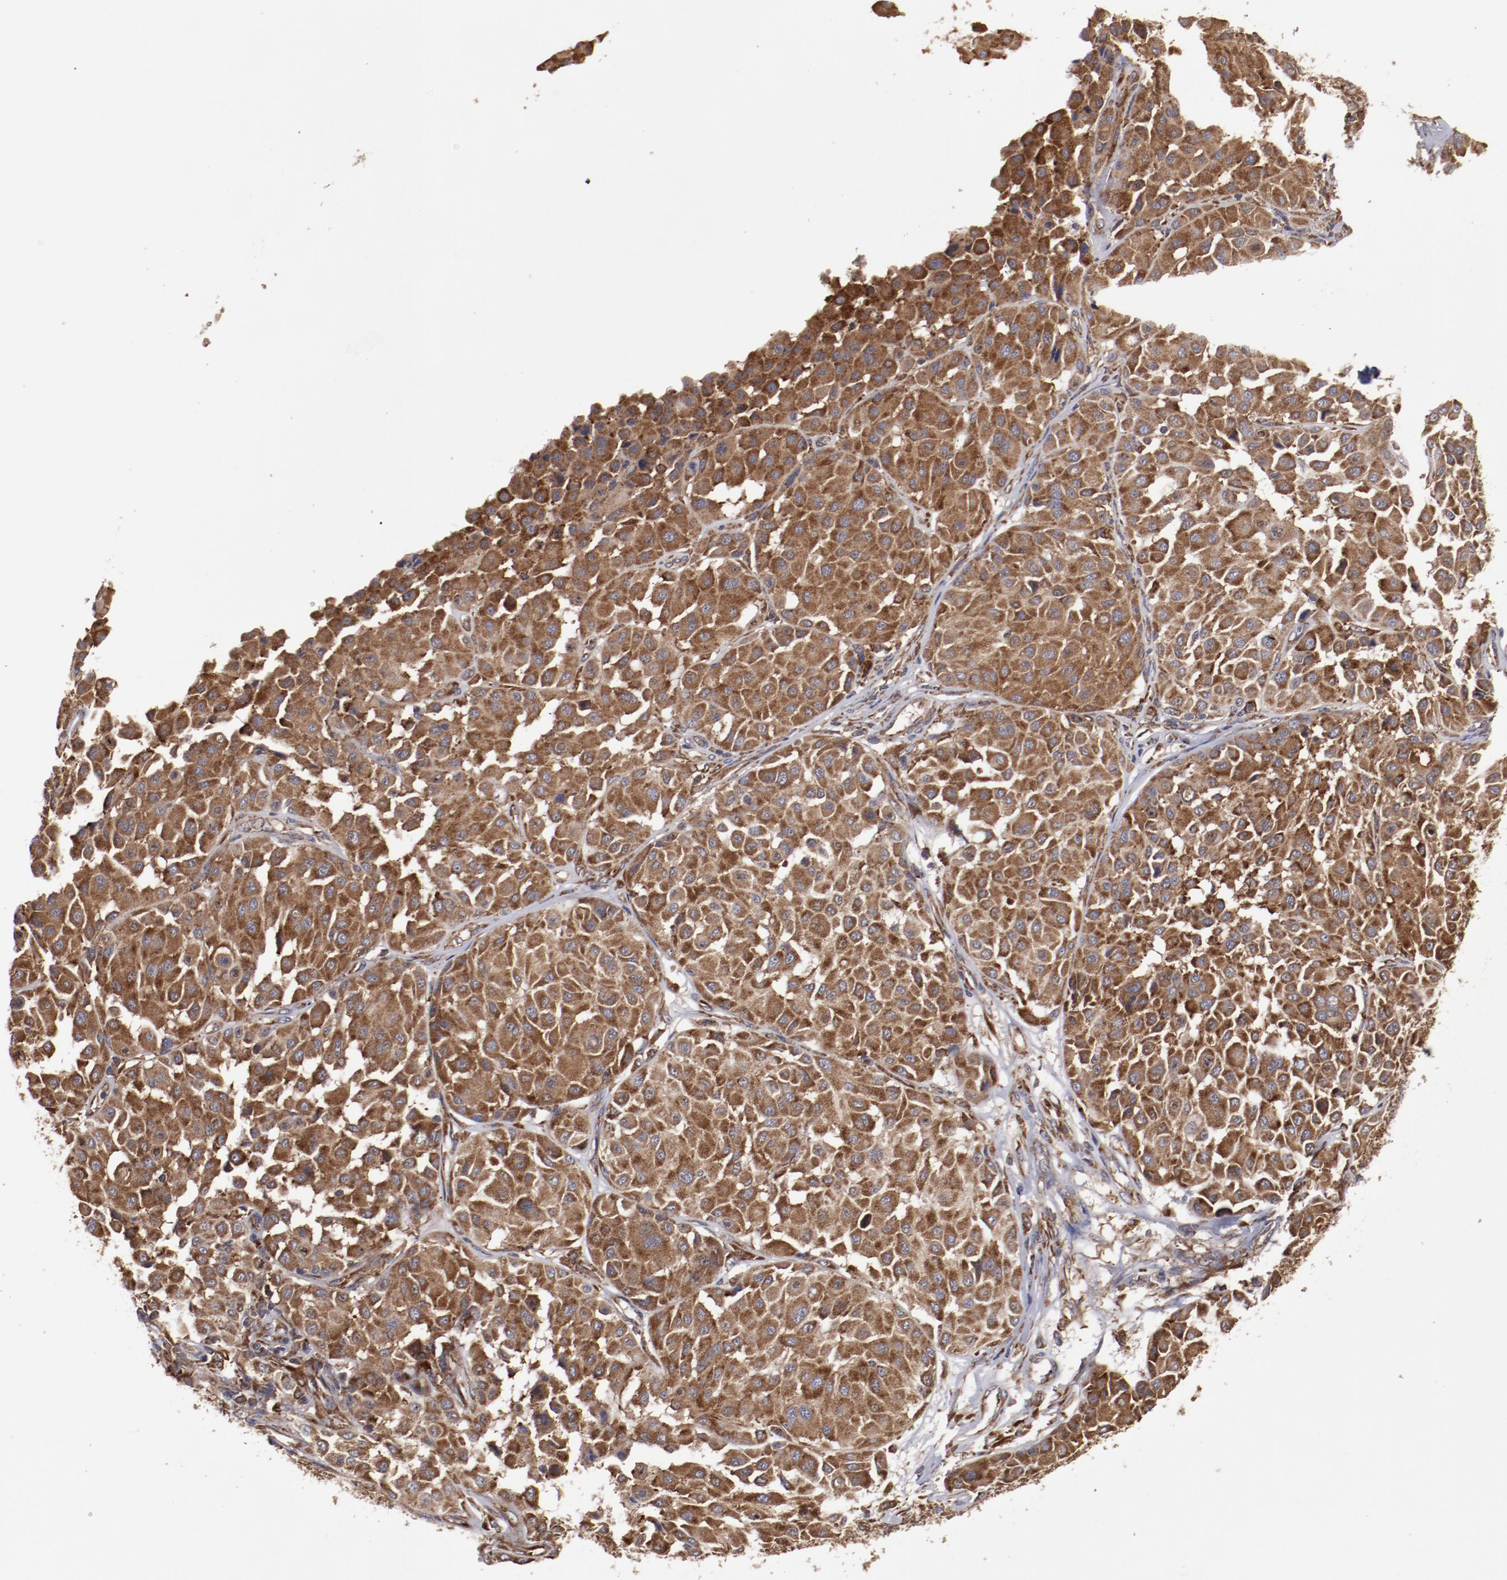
{"staining": {"intensity": "strong", "quantity": ">75%", "location": "cytoplasmic/membranous"}, "tissue": "melanoma", "cell_type": "Tumor cells", "image_type": "cancer", "snomed": [{"axis": "morphology", "description": "Malignant melanoma, Metastatic site"}, {"axis": "topography", "description": "Soft tissue"}], "caption": "High-magnification brightfield microscopy of malignant melanoma (metastatic site) stained with DAB (brown) and counterstained with hematoxylin (blue). tumor cells exhibit strong cytoplasmic/membranous staining is appreciated in approximately>75% of cells.", "gene": "RPS4Y1", "patient": {"sex": "male", "age": 41}}